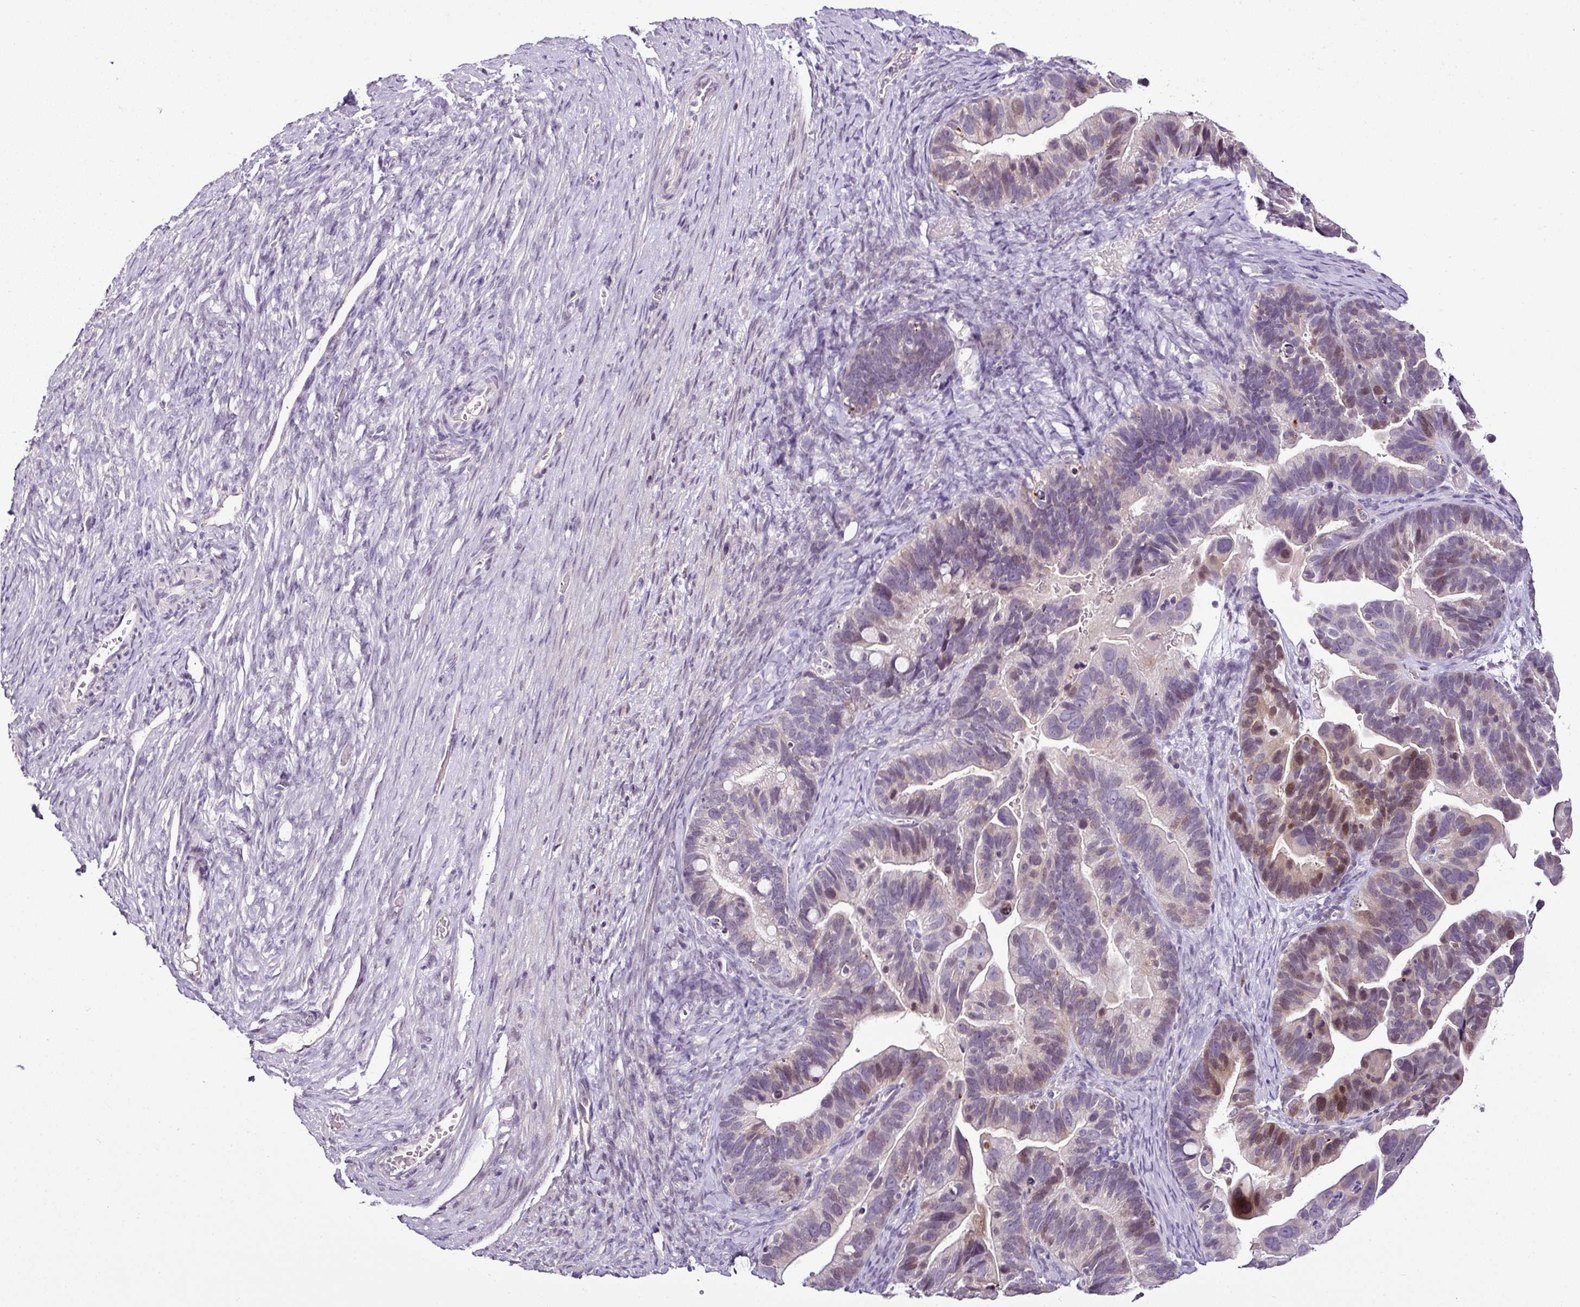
{"staining": {"intensity": "moderate", "quantity": "<25%", "location": "nuclear"}, "tissue": "ovarian cancer", "cell_type": "Tumor cells", "image_type": "cancer", "snomed": [{"axis": "morphology", "description": "Cystadenocarcinoma, serous, NOS"}, {"axis": "topography", "description": "Ovary"}], "caption": "A photomicrograph showing moderate nuclear expression in approximately <25% of tumor cells in serous cystadenocarcinoma (ovarian), as visualized by brown immunohistochemical staining.", "gene": "TEX30", "patient": {"sex": "female", "age": 56}}